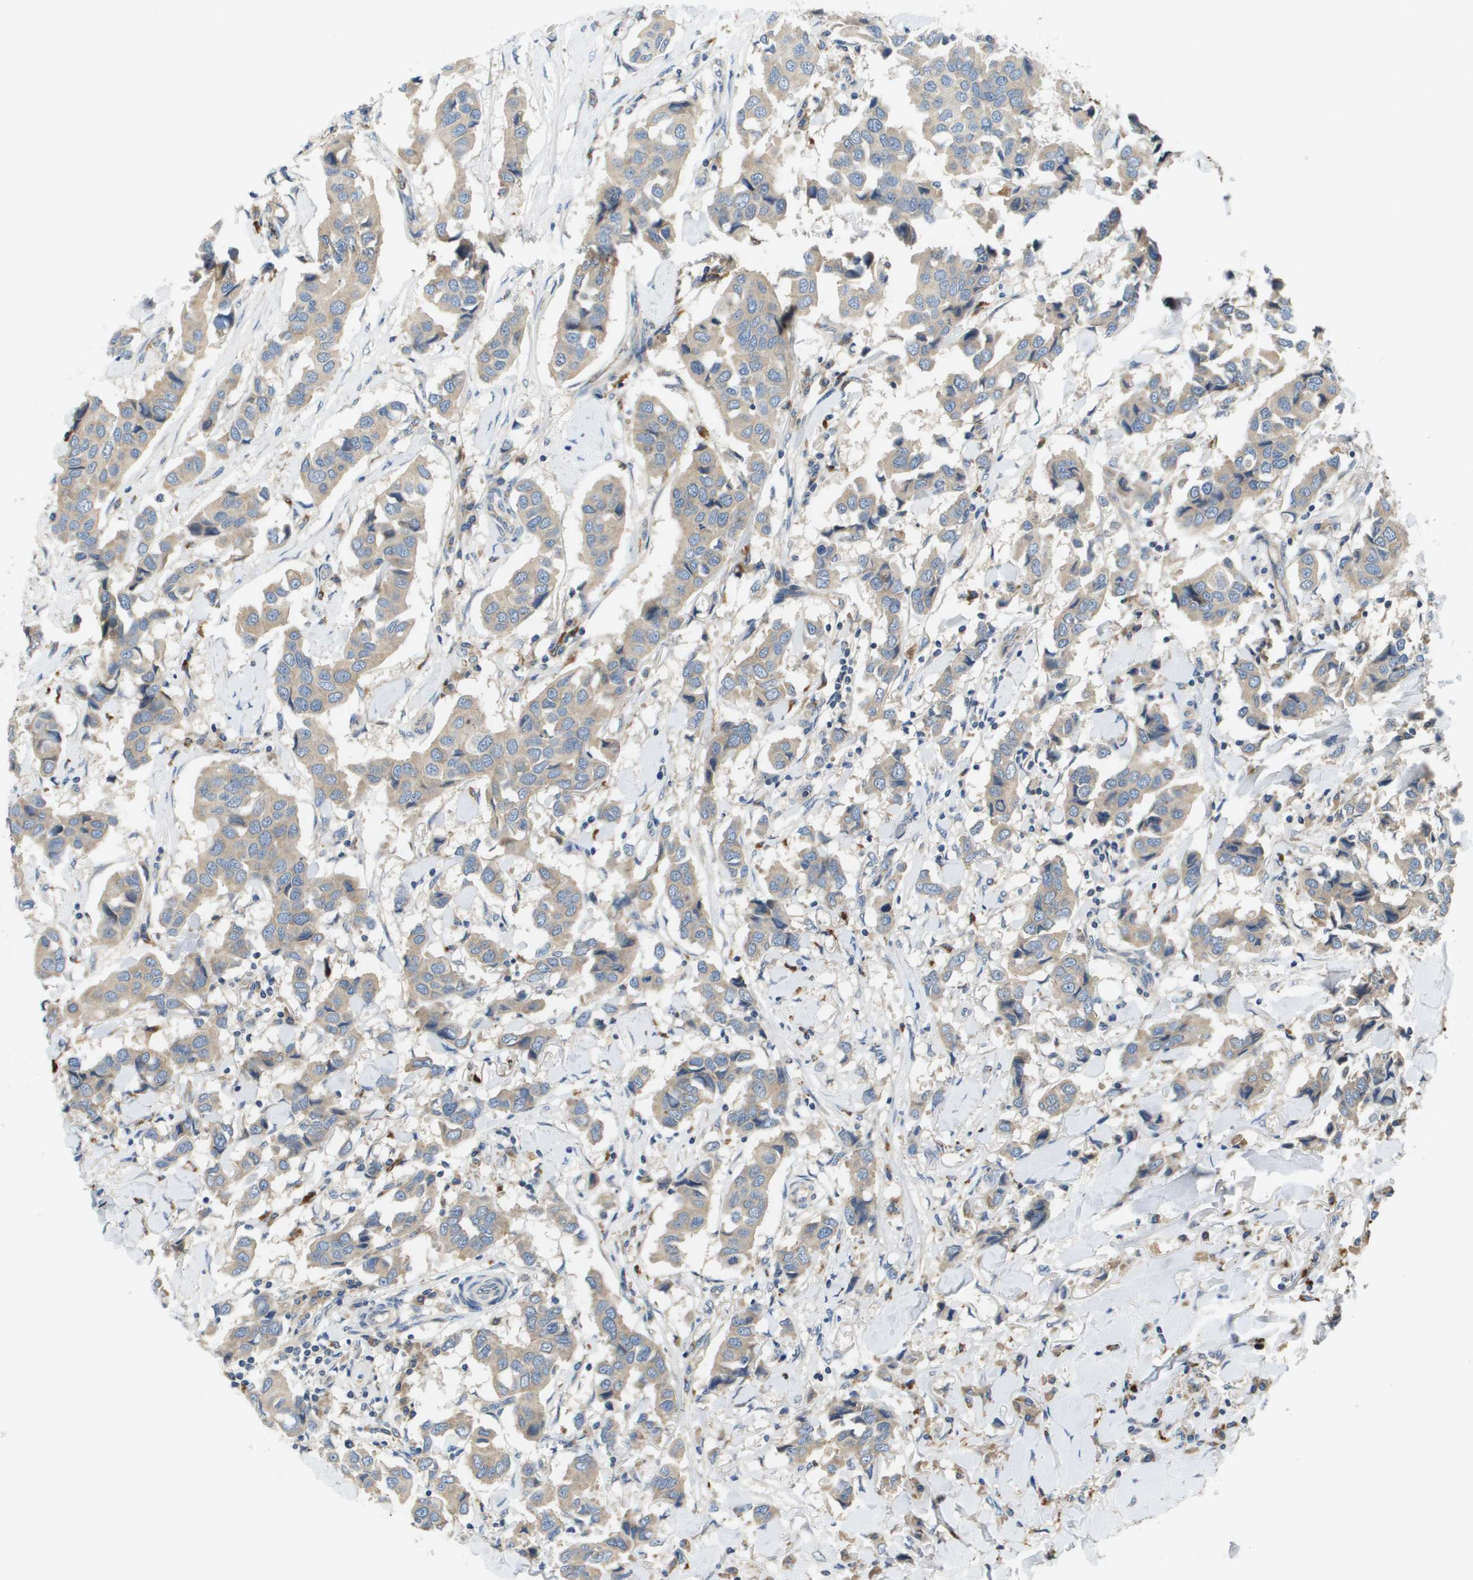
{"staining": {"intensity": "weak", "quantity": "25%-75%", "location": "cytoplasmic/membranous"}, "tissue": "breast cancer", "cell_type": "Tumor cells", "image_type": "cancer", "snomed": [{"axis": "morphology", "description": "Duct carcinoma"}, {"axis": "topography", "description": "Breast"}], "caption": "Protein analysis of breast cancer (intraductal carcinoma) tissue reveals weak cytoplasmic/membranous expression in approximately 25%-75% of tumor cells.", "gene": "SLC25A20", "patient": {"sex": "female", "age": 80}}